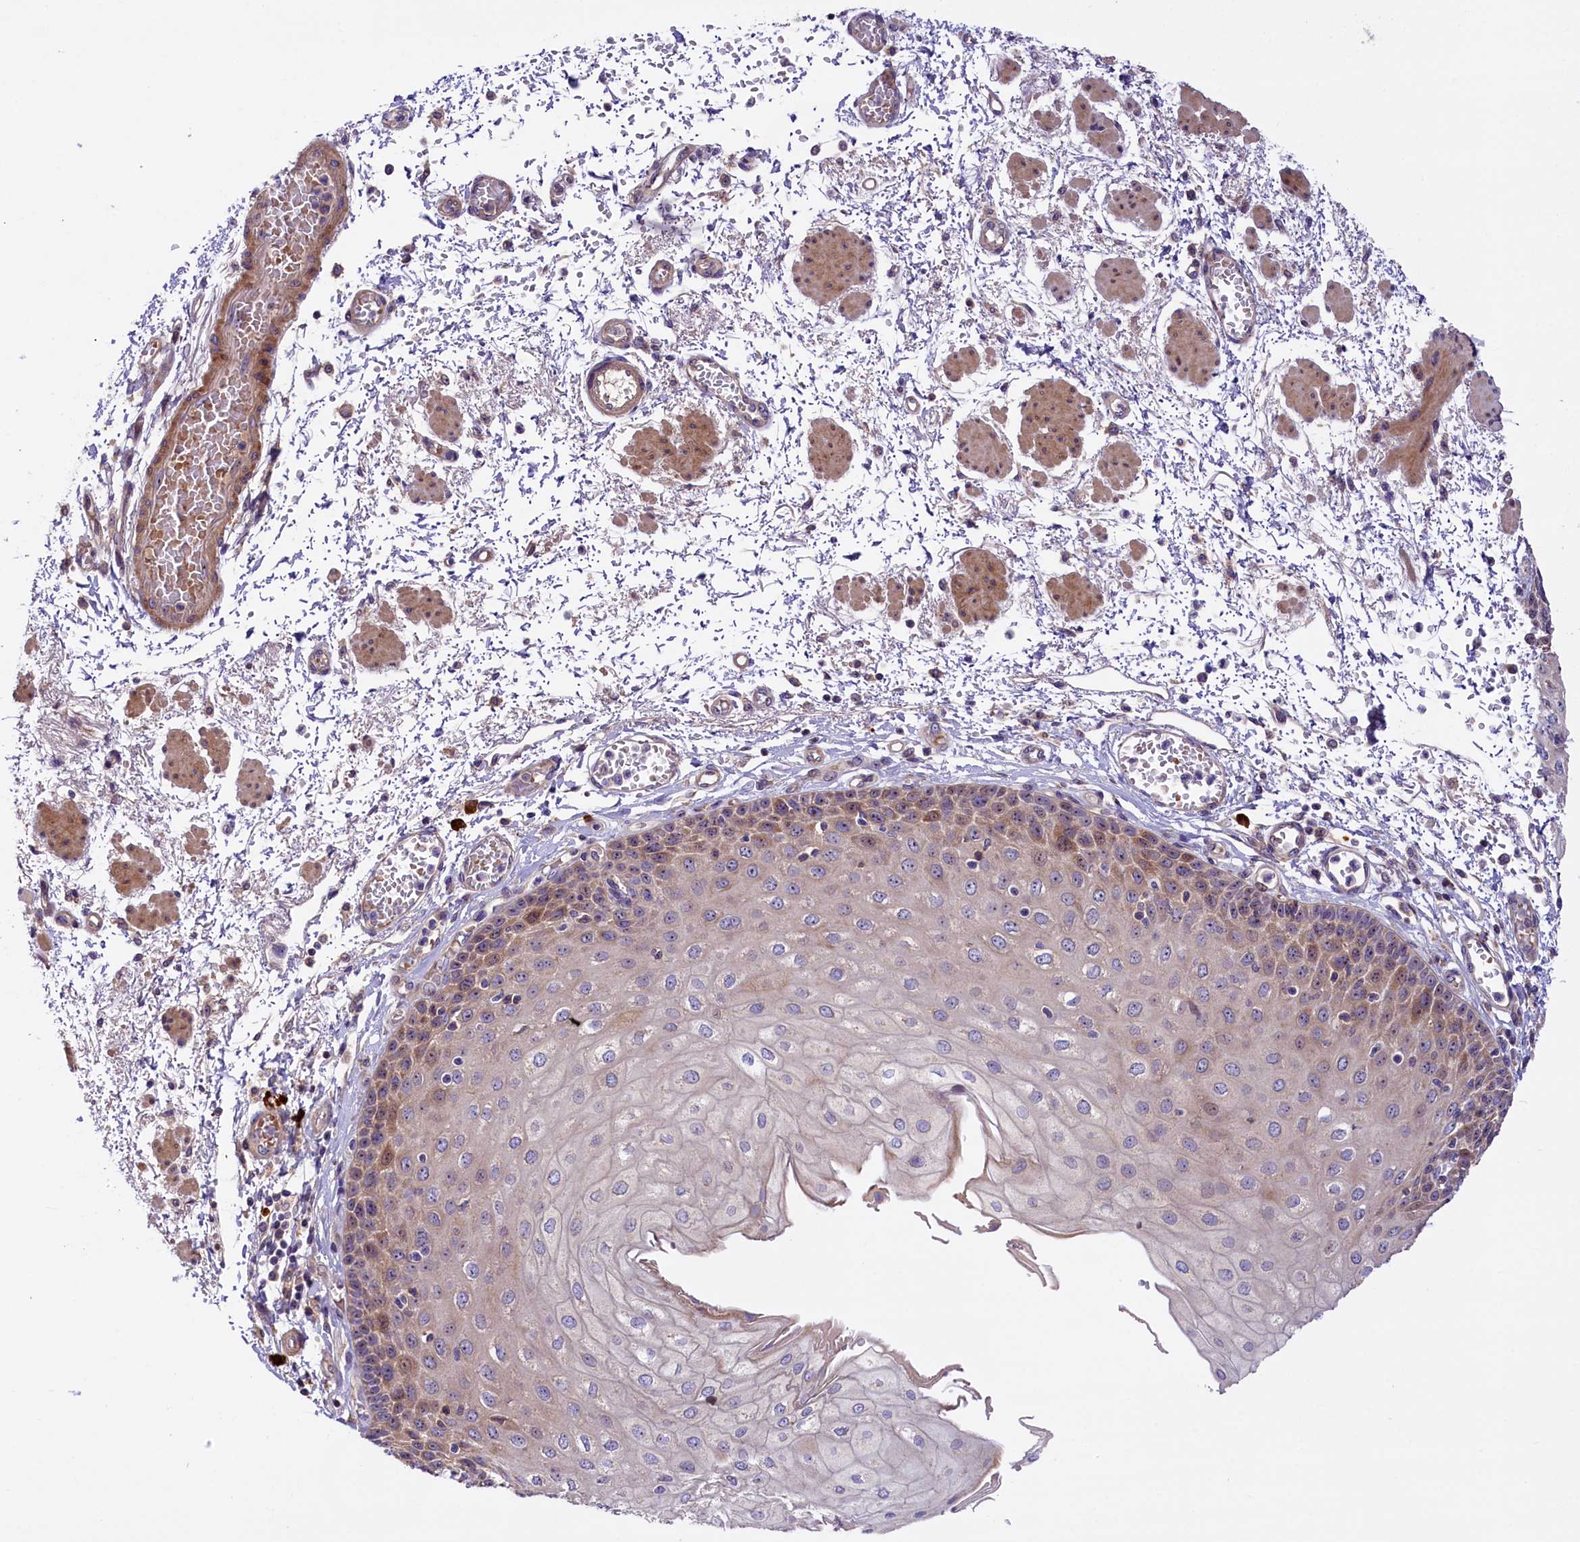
{"staining": {"intensity": "moderate", "quantity": "25%-75%", "location": "cytoplasmic/membranous,nuclear"}, "tissue": "esophagus", "cell_type": "Squamous epithelial cells", "image_type": "normal", "snomed": [{"axis": "morphology", "description": "Normal tissue, NOS"}, {"axis": "topography", "description": "Esophagus"}], "caption": "Esophagus stained with DAB IHC shows medium levels of moderate cytoplasmic/membranous,nuclear staining in approximately 25%-75% of squamous epithelial cells.", "gene": "FRY", "patient": {"sex": "male", "age": 81}}